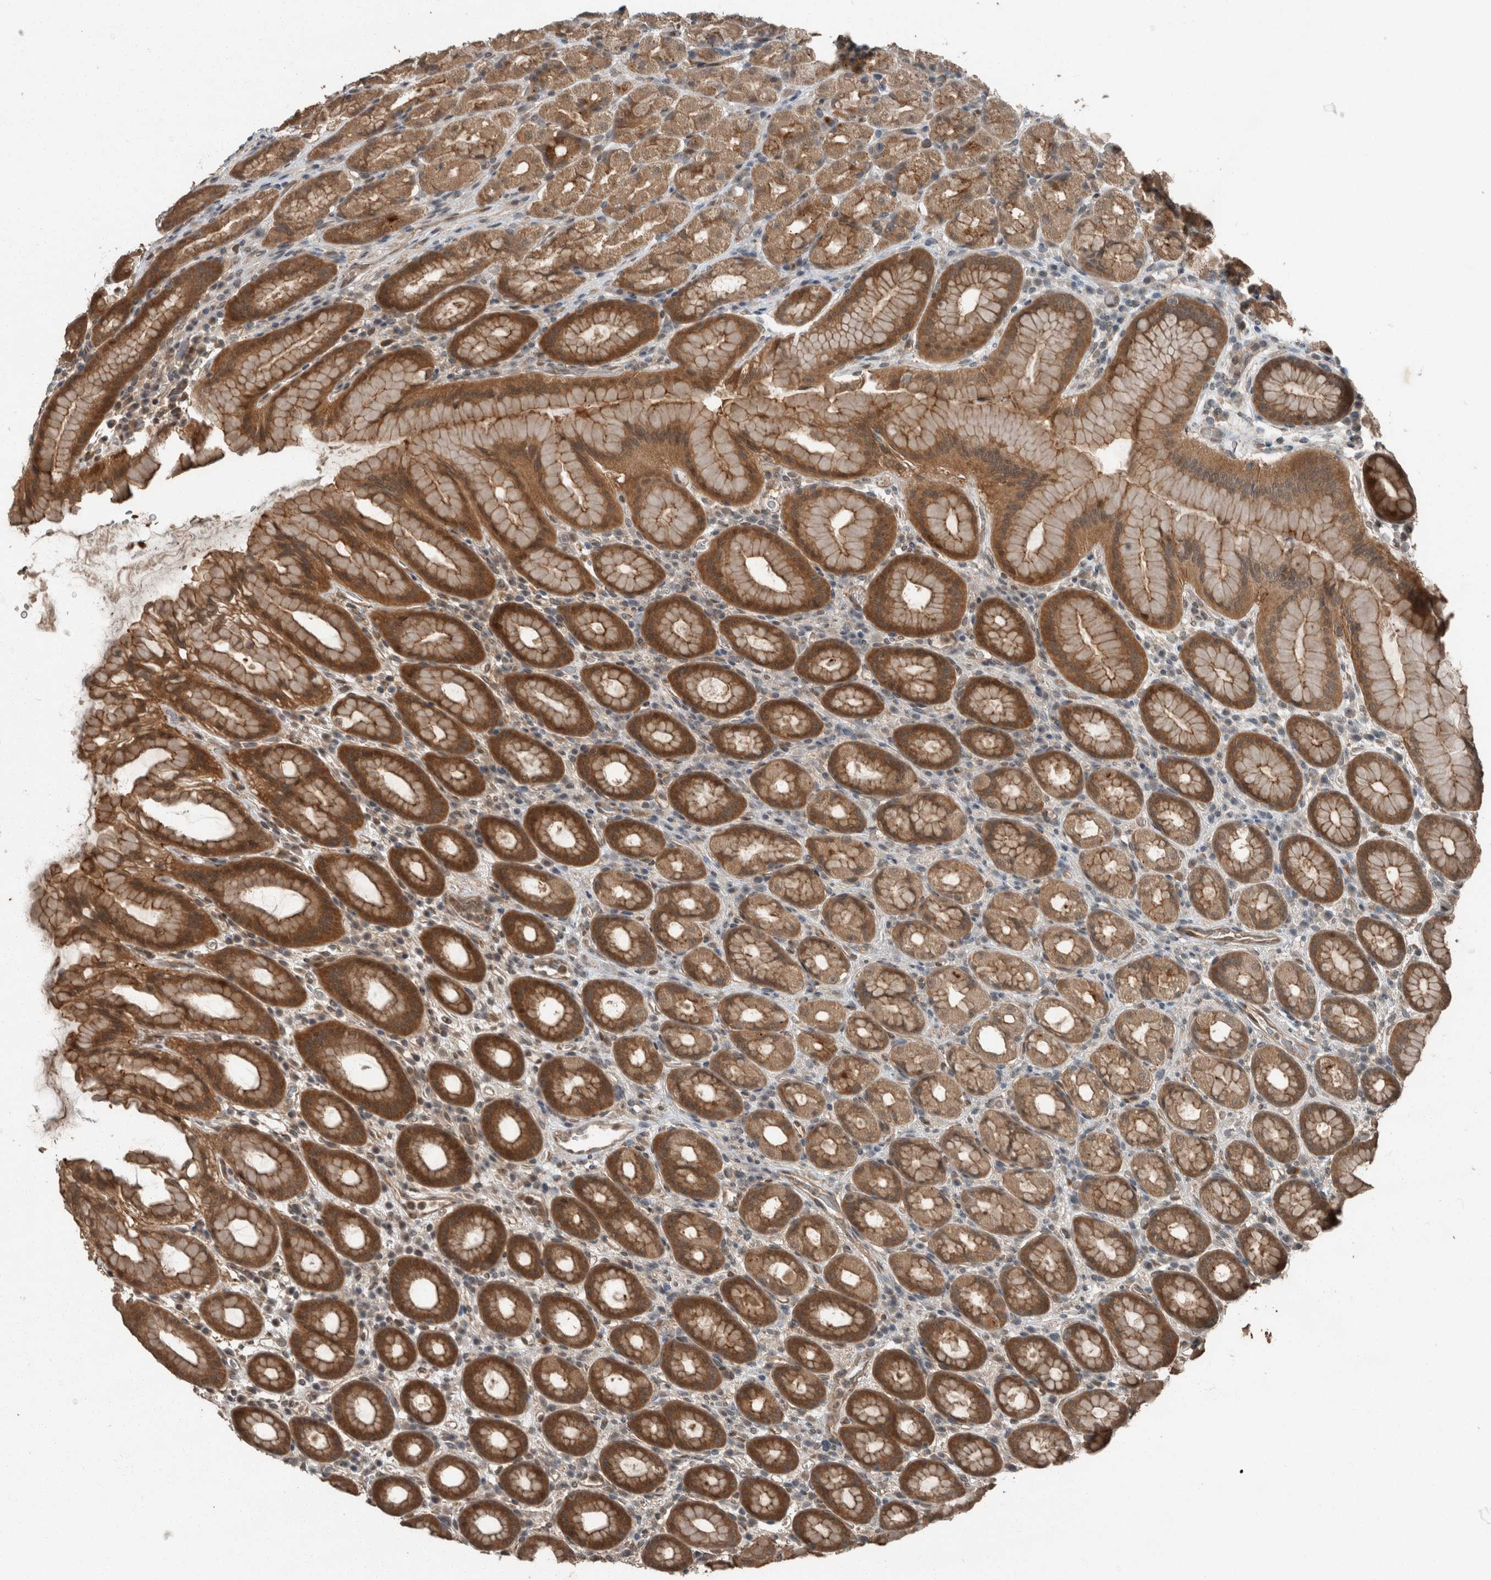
{"staining": {"intensity": "strong", "quantity": ">75%", "location": "cytoplasmic/membranous"}, "tissue": "stomach", "cell_type": "Glandular cells", "image_type": "normal", "snomed": [{"axis": "morphology", "description": "Normal tissue, NOS"}, {"axis": "topography", "description": "Stomach, upper"}], "caption": "Glandular cells show strong cytoplasmic/membranous positivity in approximately >75% of cells in normal stomach. (DAB (3,3'-diaminobenzidine) = brown stain, brightfield microscopy at high magnification).", "gene": "MYO1E", "patient": {"sex": "male", "age": 68}}